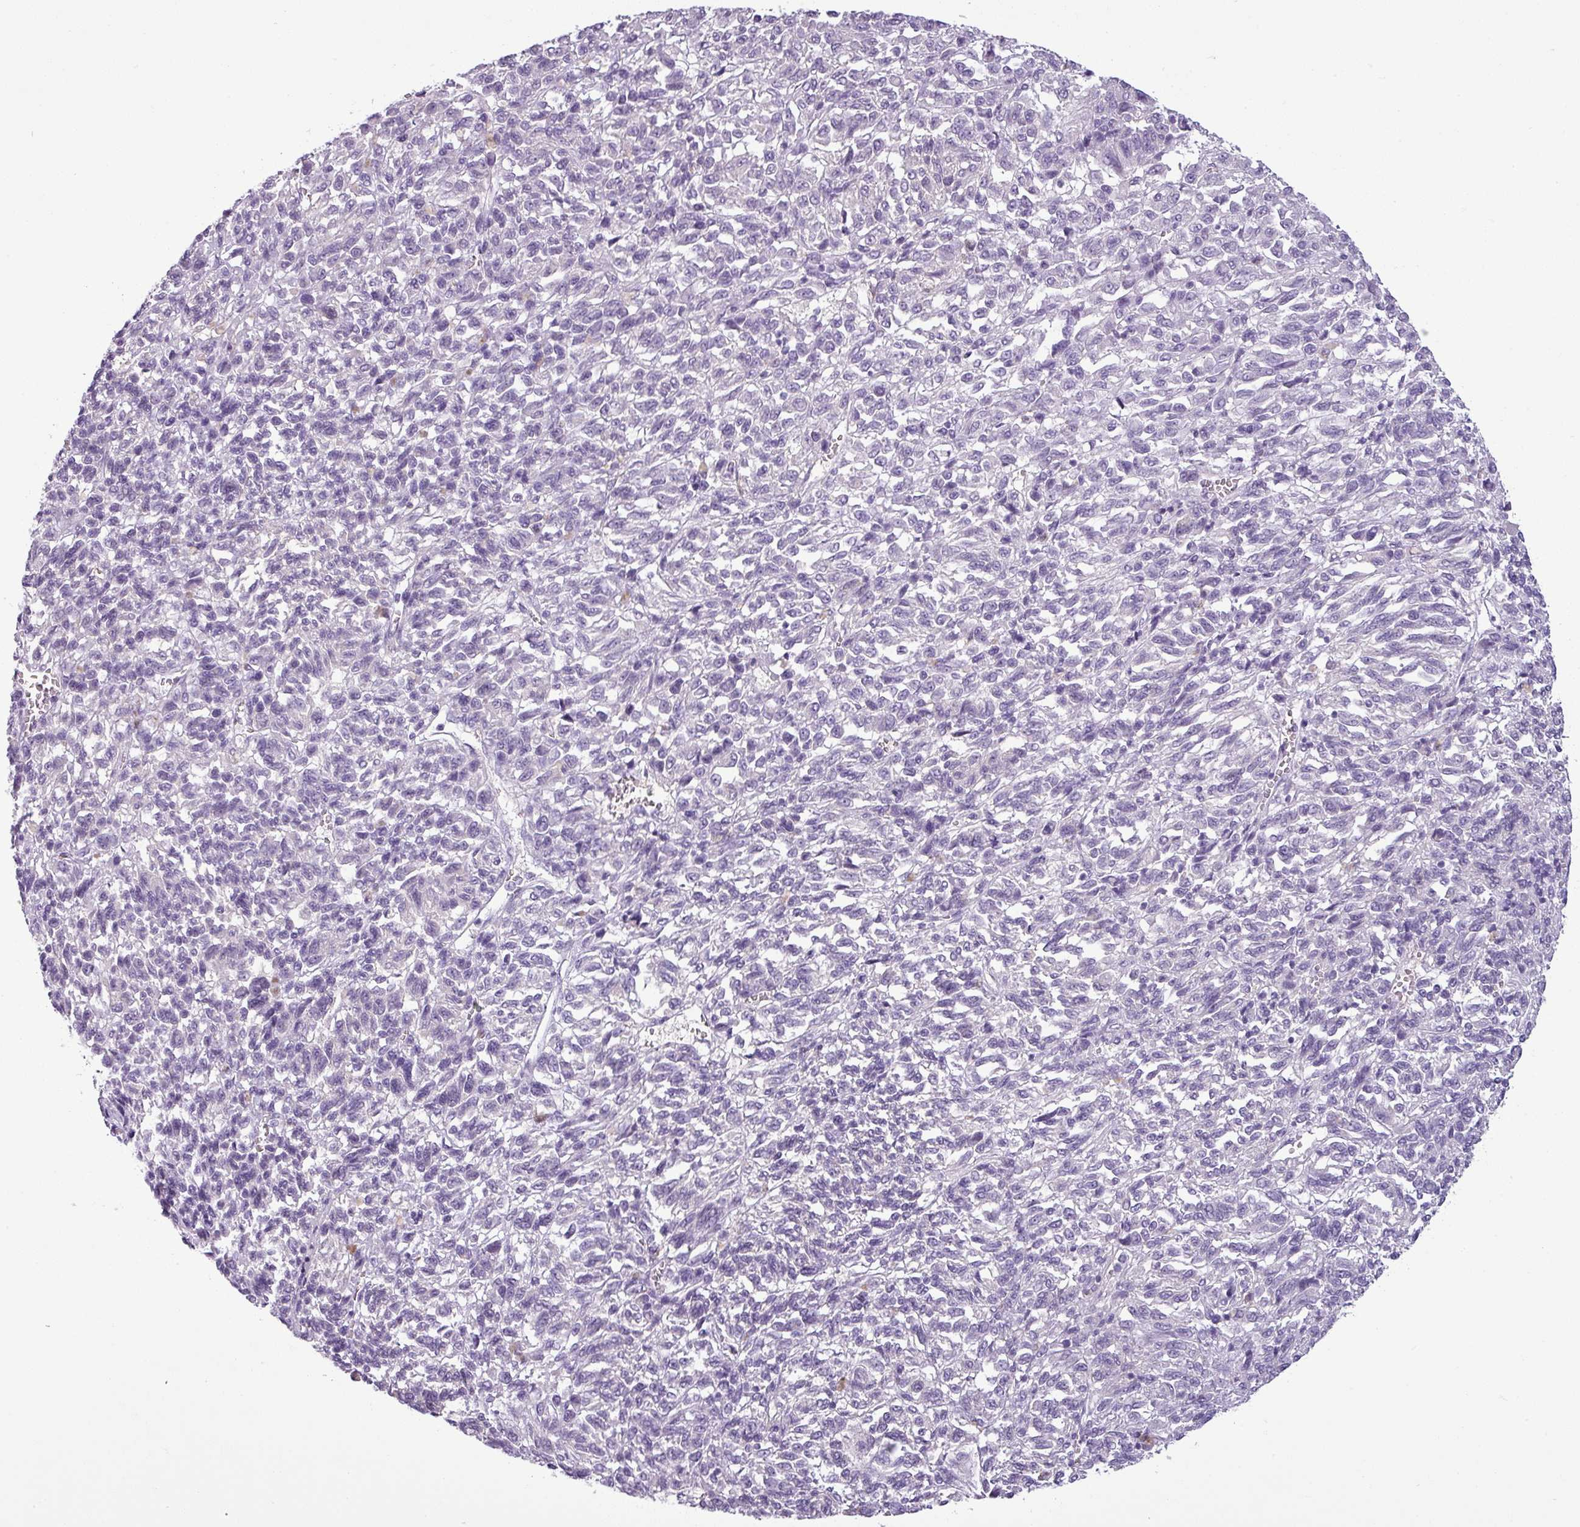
{"staining": {"intensity": "negative", "quantity": "none", "location": "none"}, "tissue": "melanoma", "cell_type": "Tumor cells", "image_type": "cancer", "snomed": [{"axis": "morphology", "description": "Malignant melanoma, Metastatic site"}, {"axis": "topography", "description": "Lung"}], "caption": "The micrograph exhibits no significant expression in tumor cells of malignant melanoma (metastatic site).", "gene": "CDH16", "patient": {"sex": "male", "age": 64}}